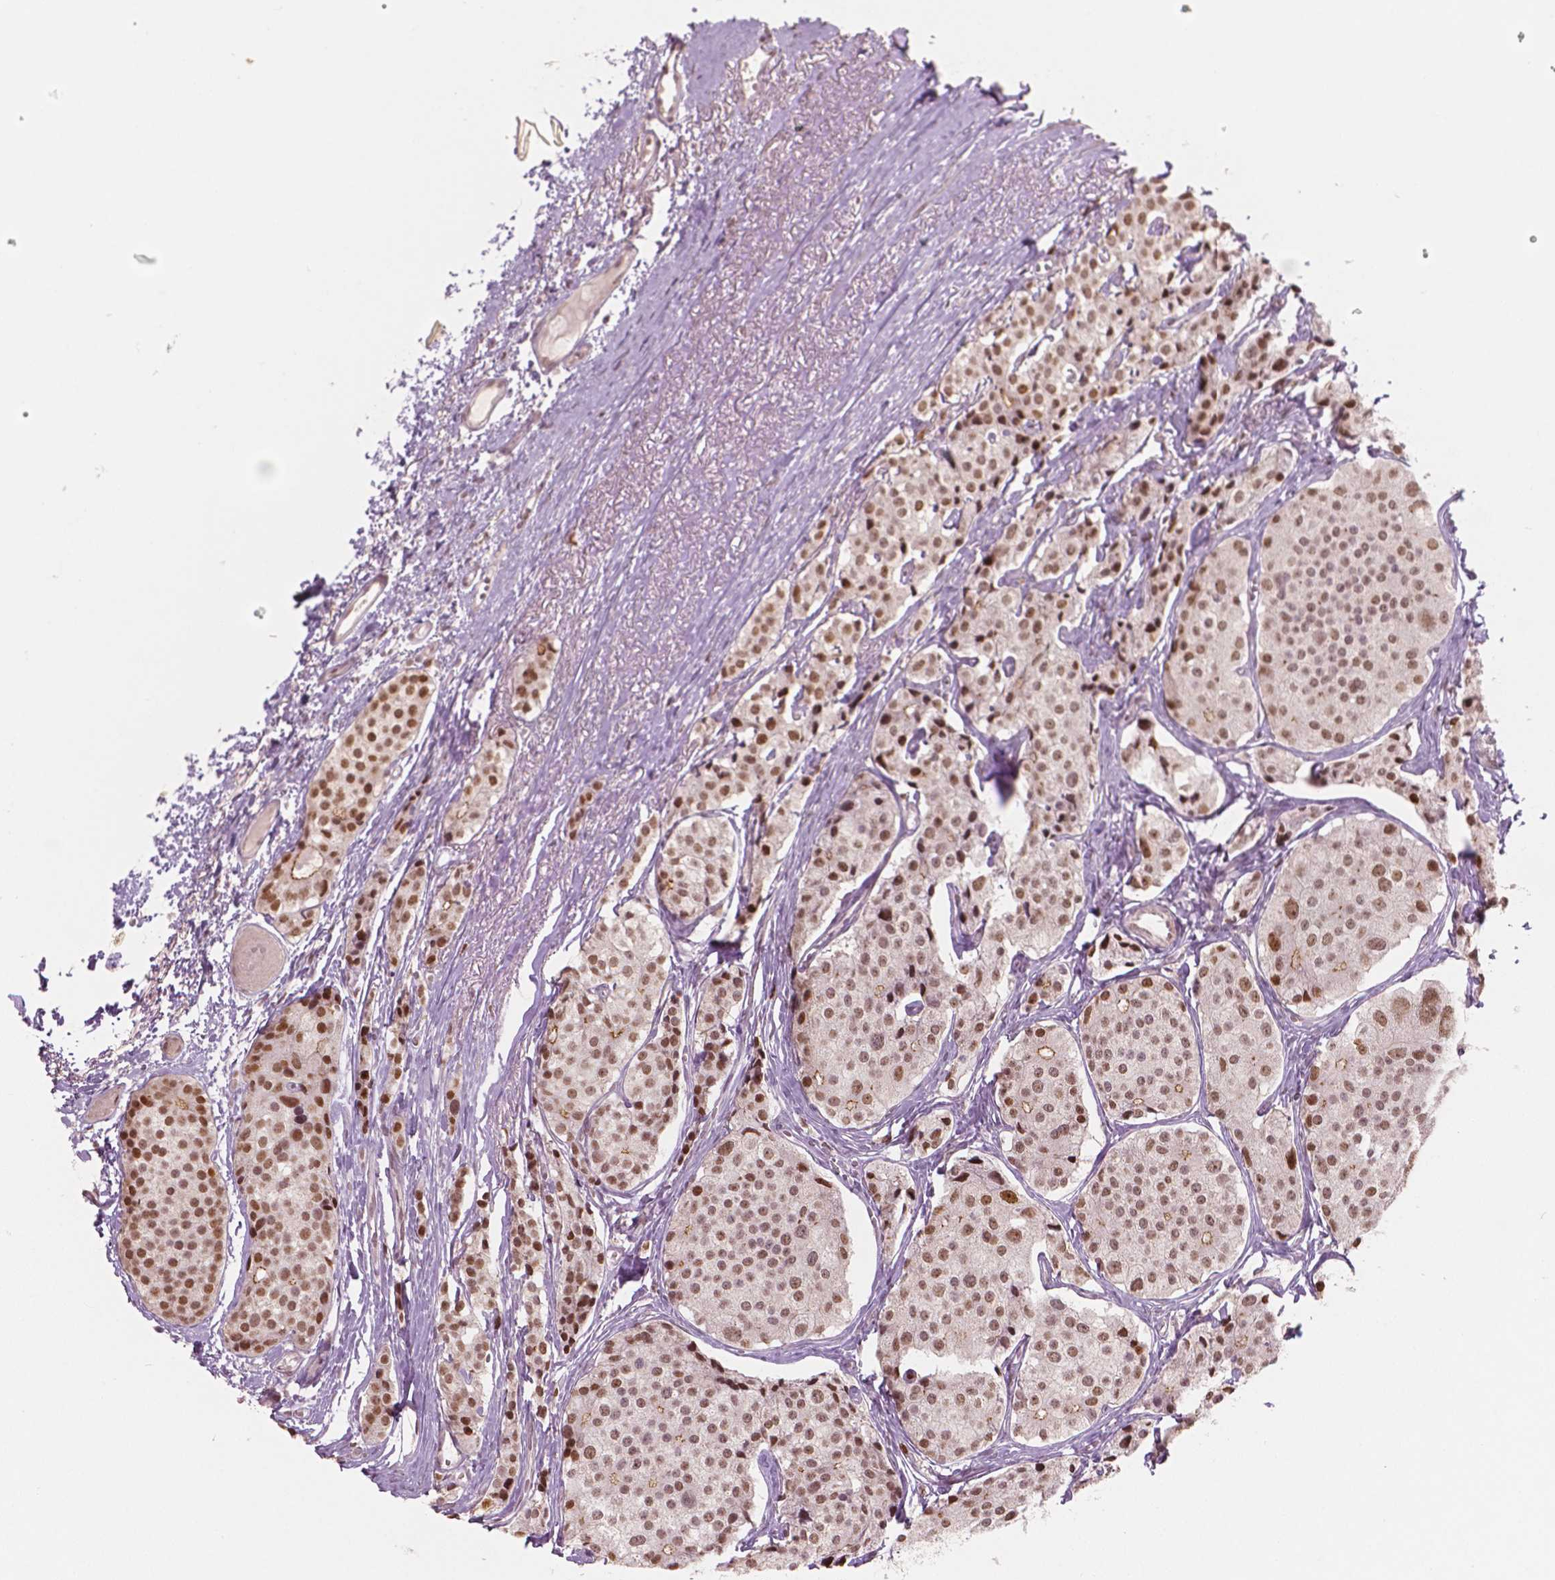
{"staining": {"intensity": "moderate", "quantity": ">75%", "location": "nuclear"}, "tissue": "carcinoid", "cell_type": "Tumor cells", "image_type": "cancer", "snomed": [{"axis": "morphology", "description": "Carcinoid, malignant, NOS"}, {"axis": "topography", "description": "Small intestine"}], "caption": "Immunohistochemistry (DAB) staining of human carcinoid reveals moderate nuclear protein positivity in approximately >75% of tumor cells.", "gene": "NSD2", "patient": {"sex": "female", "age": 65}}